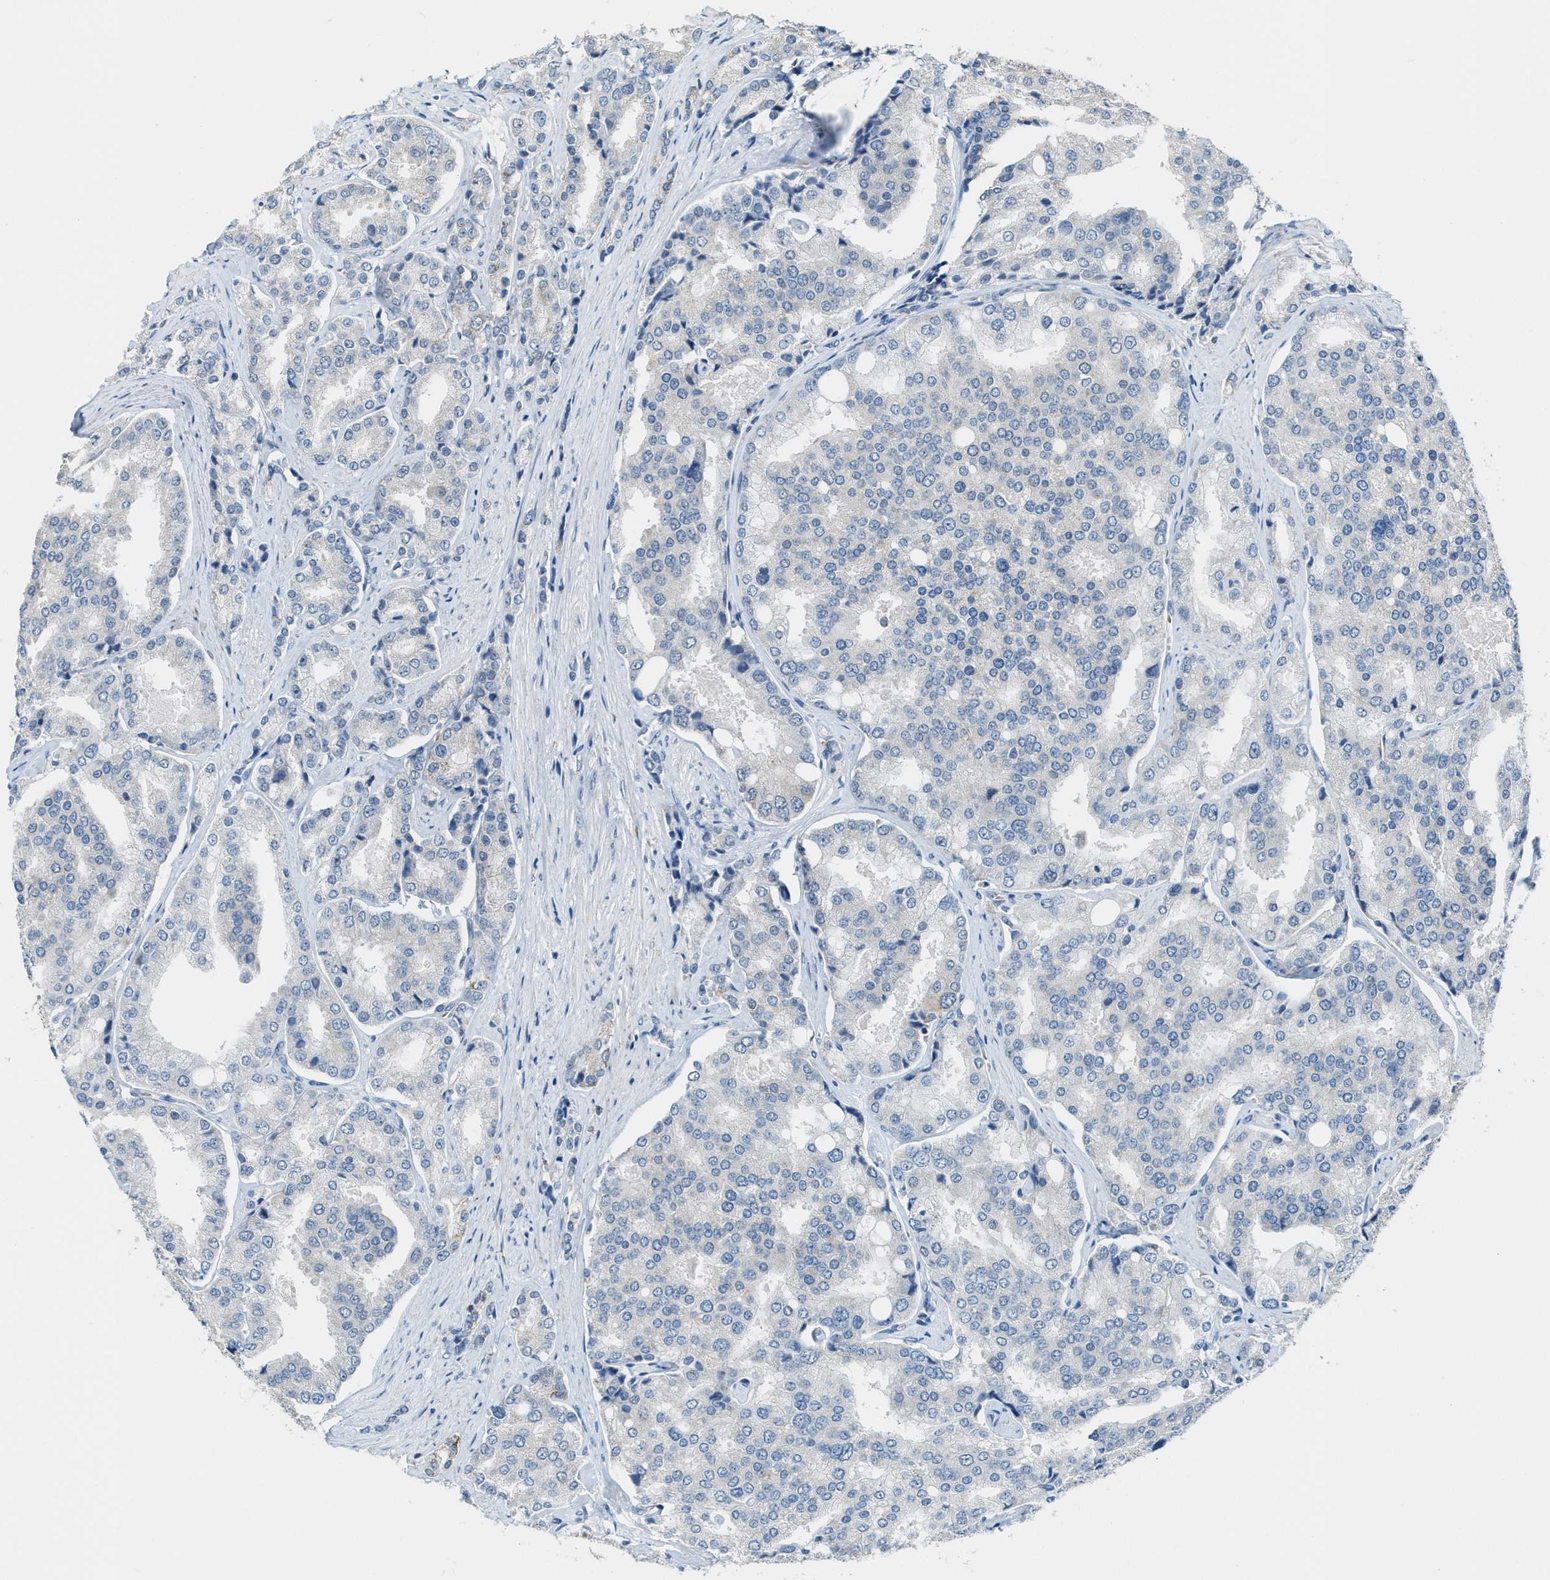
{"staining": {"intensity": "negative", "quantity": "none", "location": "none"}, "tissue": "prostate cancer", "cell_type": "Tumor cells", "image_type": "cancer", "snomed": [{"axis": "morphology", "description": "Adenocarcinoma, High grade"}, {"axis": "topography", "description": "Prostate"}], "caption": "Micrograph shows no significant protein staining in tumor cells of prostate high-grade adenocarcinoma. (DAB (3,3'-diaminobenzidine) immunohistochemistry, high magnification).", "gene": "CDON", "patient": {"sex": "male", "age": 50}}